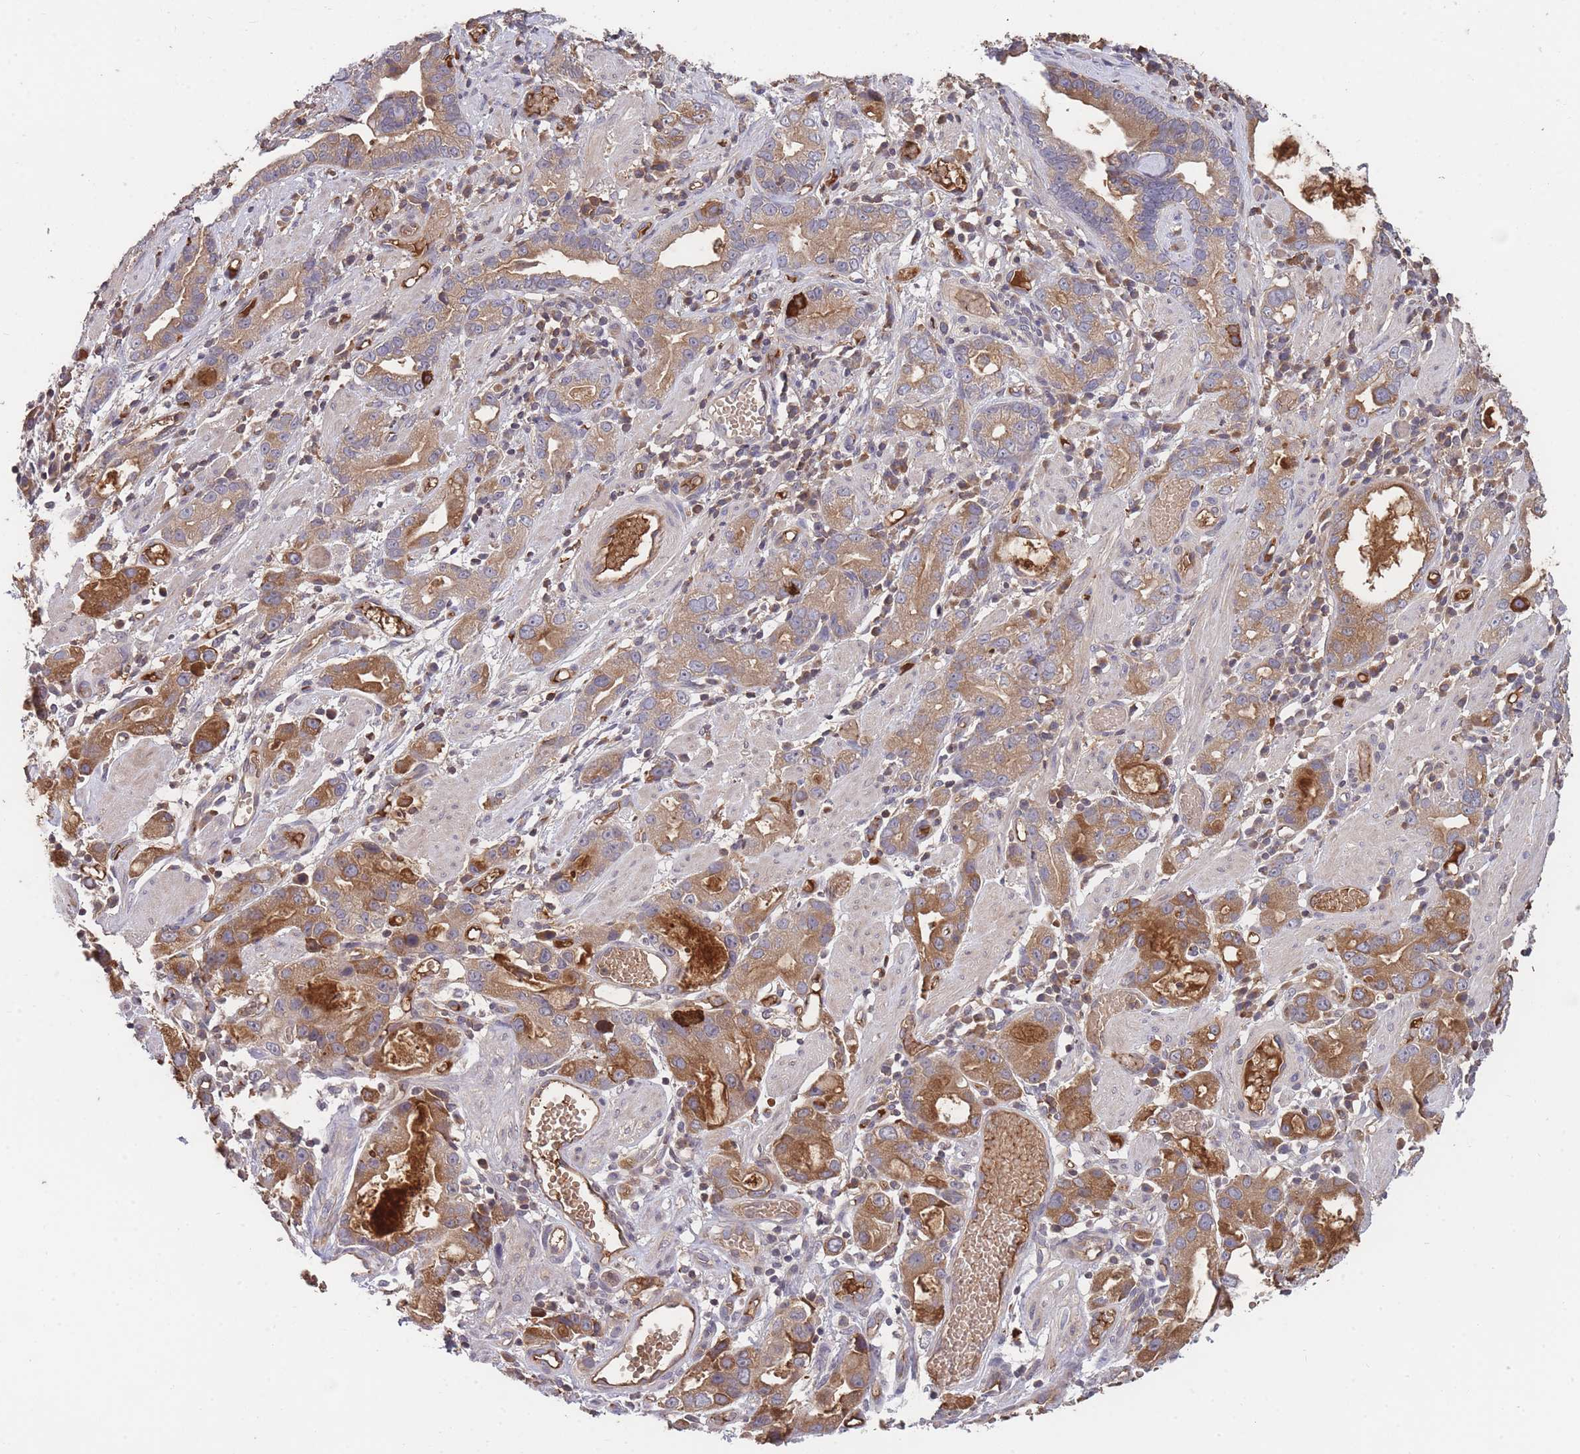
{"staining": {"intensity": "moderate", "quantity": ">75%", "location": "cytoplasmic/membranous"}, "tissue": "stomach cancer", "cell_type": "Tumor cells", "image_type": "cancer", "snomed": [{"axis": "morphology", "description": "Adenocarcinoma, NOS"}, {"axis": "topography", "description": "Stomach"}], "caption": "IHC photomicrograph of stomach cancer stained for a protein (brown), which shows medium levels of moderate cytoplasmic/membranous expression in approximately >75% of tumor cells.", "gene": "RALGDS", "patient": {"sex": "male", "age": 55}}